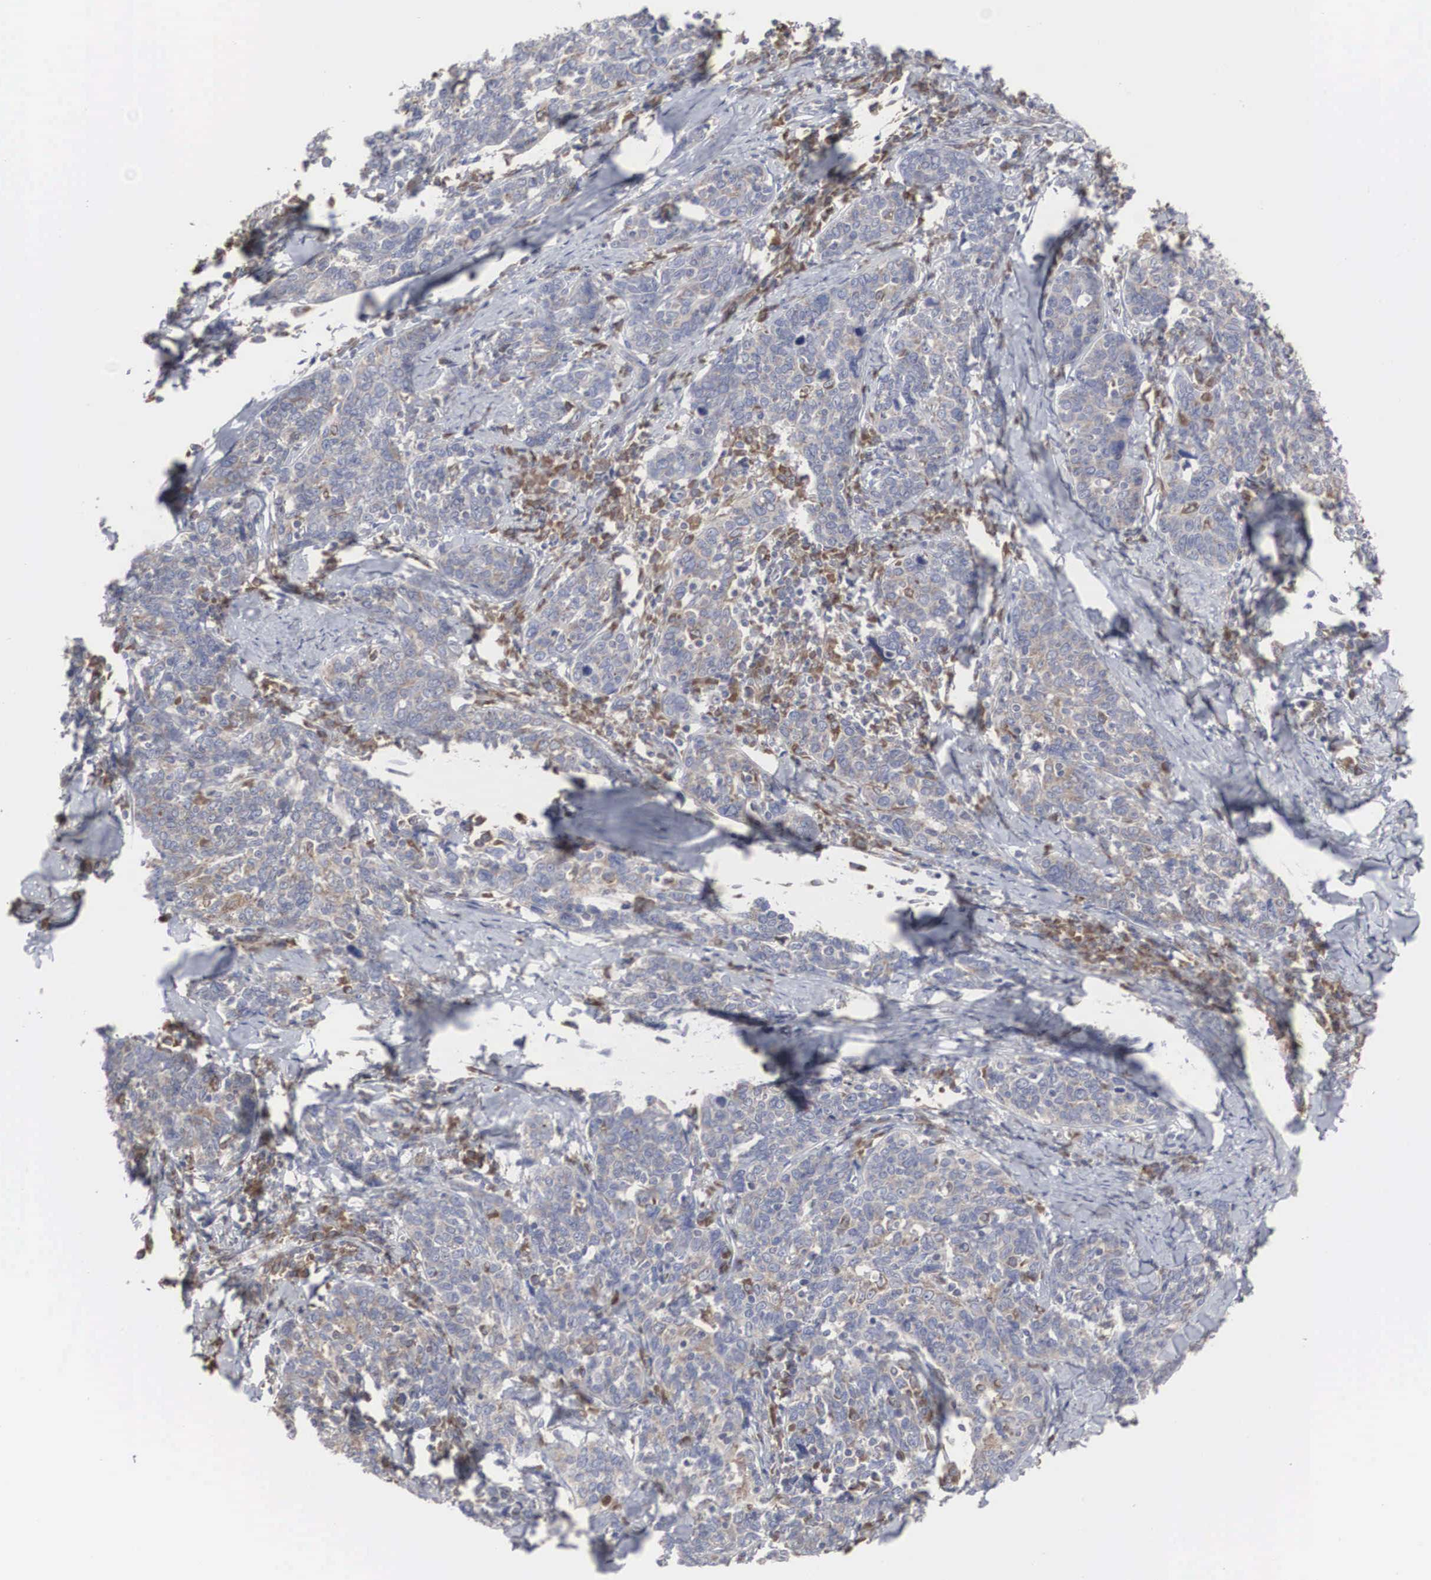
{"staining": {"intensity": "weak", "quantity": "25%-75%", "location": "cytoplasmic/membranous"}, "tissue": "cervical cancer", "cell_type": "Tumor cells", "image_type": "cancer", "snomed": [{"axis": "morphology", "description": "Squamous cell carcinoma, NOS"}, {"axis": "topography", "description": "Cervix"}], "caption": "DAB immunohistochemical staining of human cervical cancer exhibits weak cytoplasmic/membranous protein expression in about 25%-75% of tumor cells. The protein is shown in brown color, while the nuclei are stained blue.", "gene": "MIA2", "patient": {"sex": "female", "age": 41}}